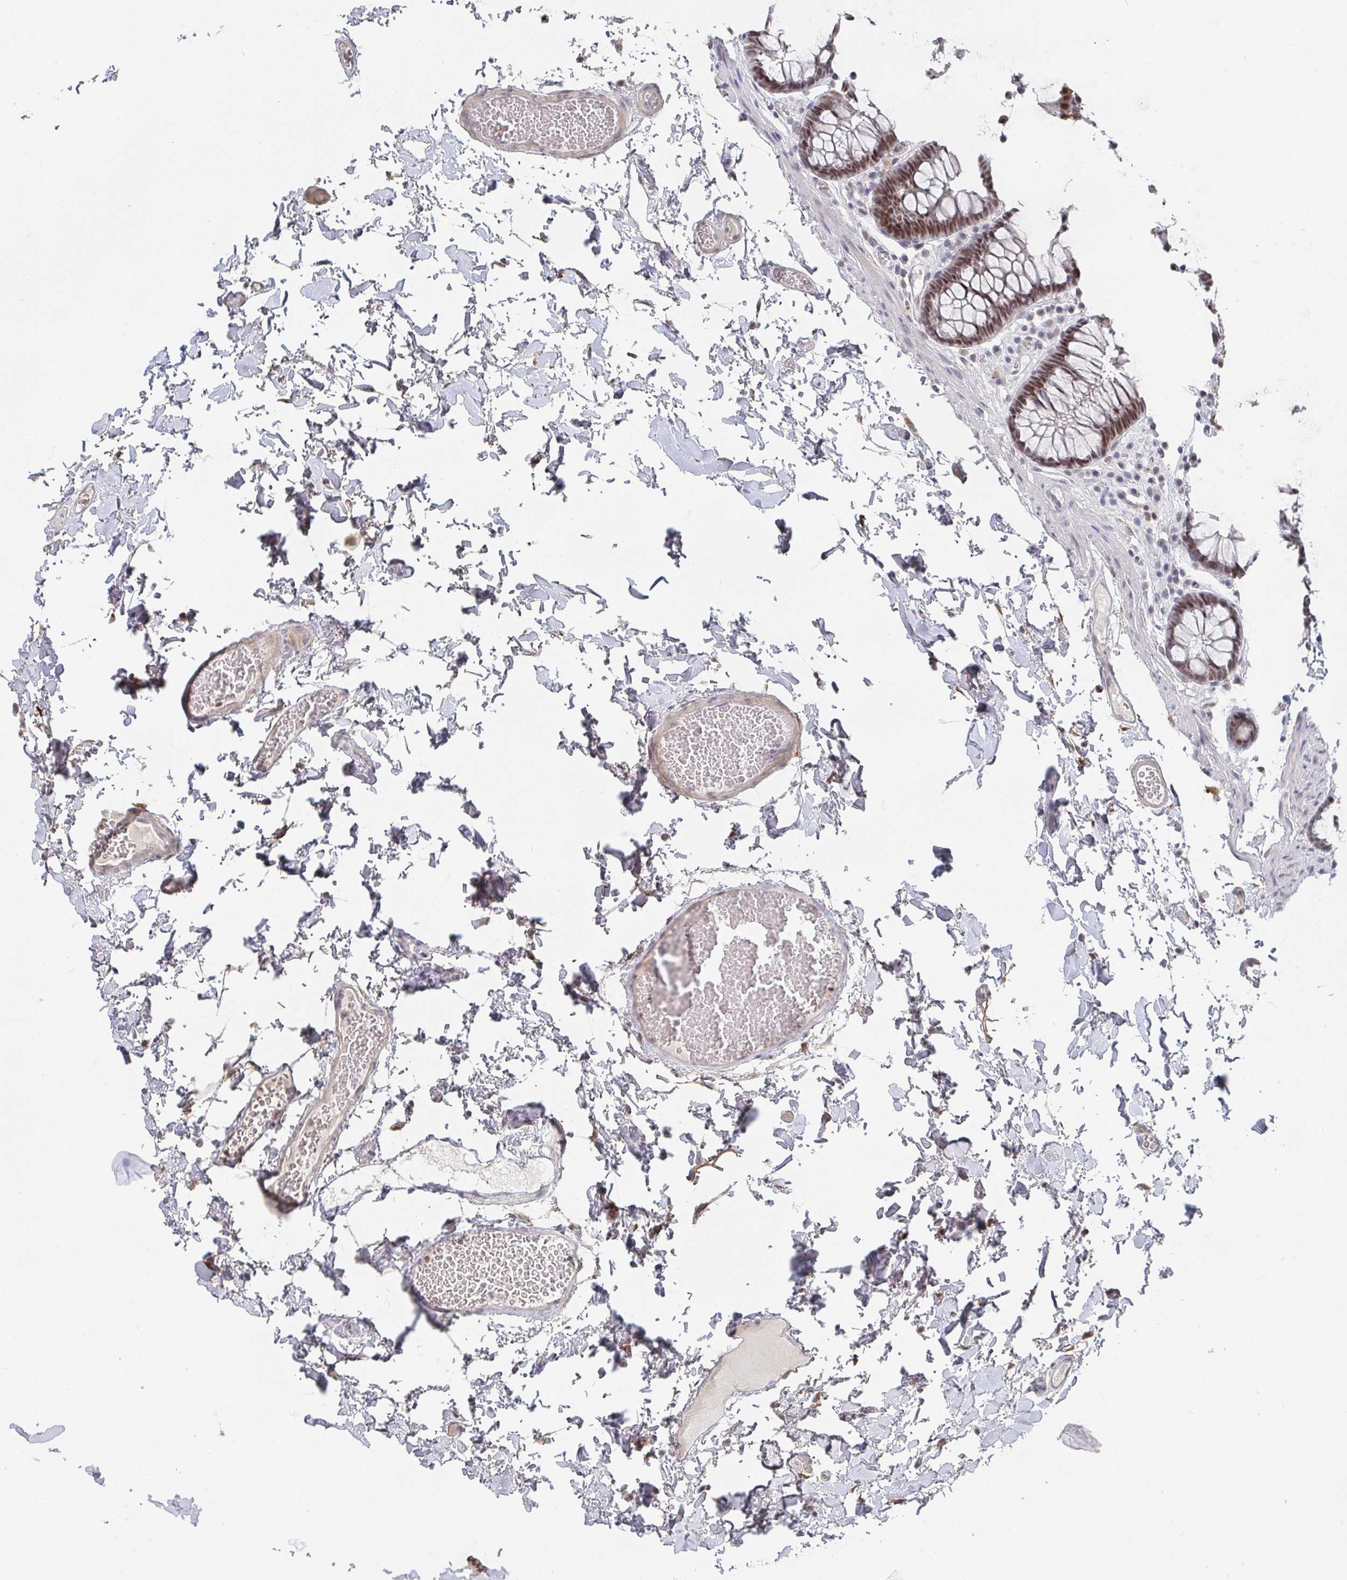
{"staining": {"intensity": "negative", "quantity": "none", "location": "none"}, "tissue": "colon", "cell_type": "Endothelial cells", "image_type": "normal", "snomed": [{"axis": "morphology", "description": "Normal tissue, NOS"}, {"axis": "topography", "description": "Colon"}, {"axis": "topography", "description": "Peripheral nerve tissue"}], "caption": "An immunohistochemistry (IHC) image of unremarkable colon is shown. There is no staining in endothelial cells of colon.", "gene": "RCOR1", "patient": {"sex": "male", "age": 84}}